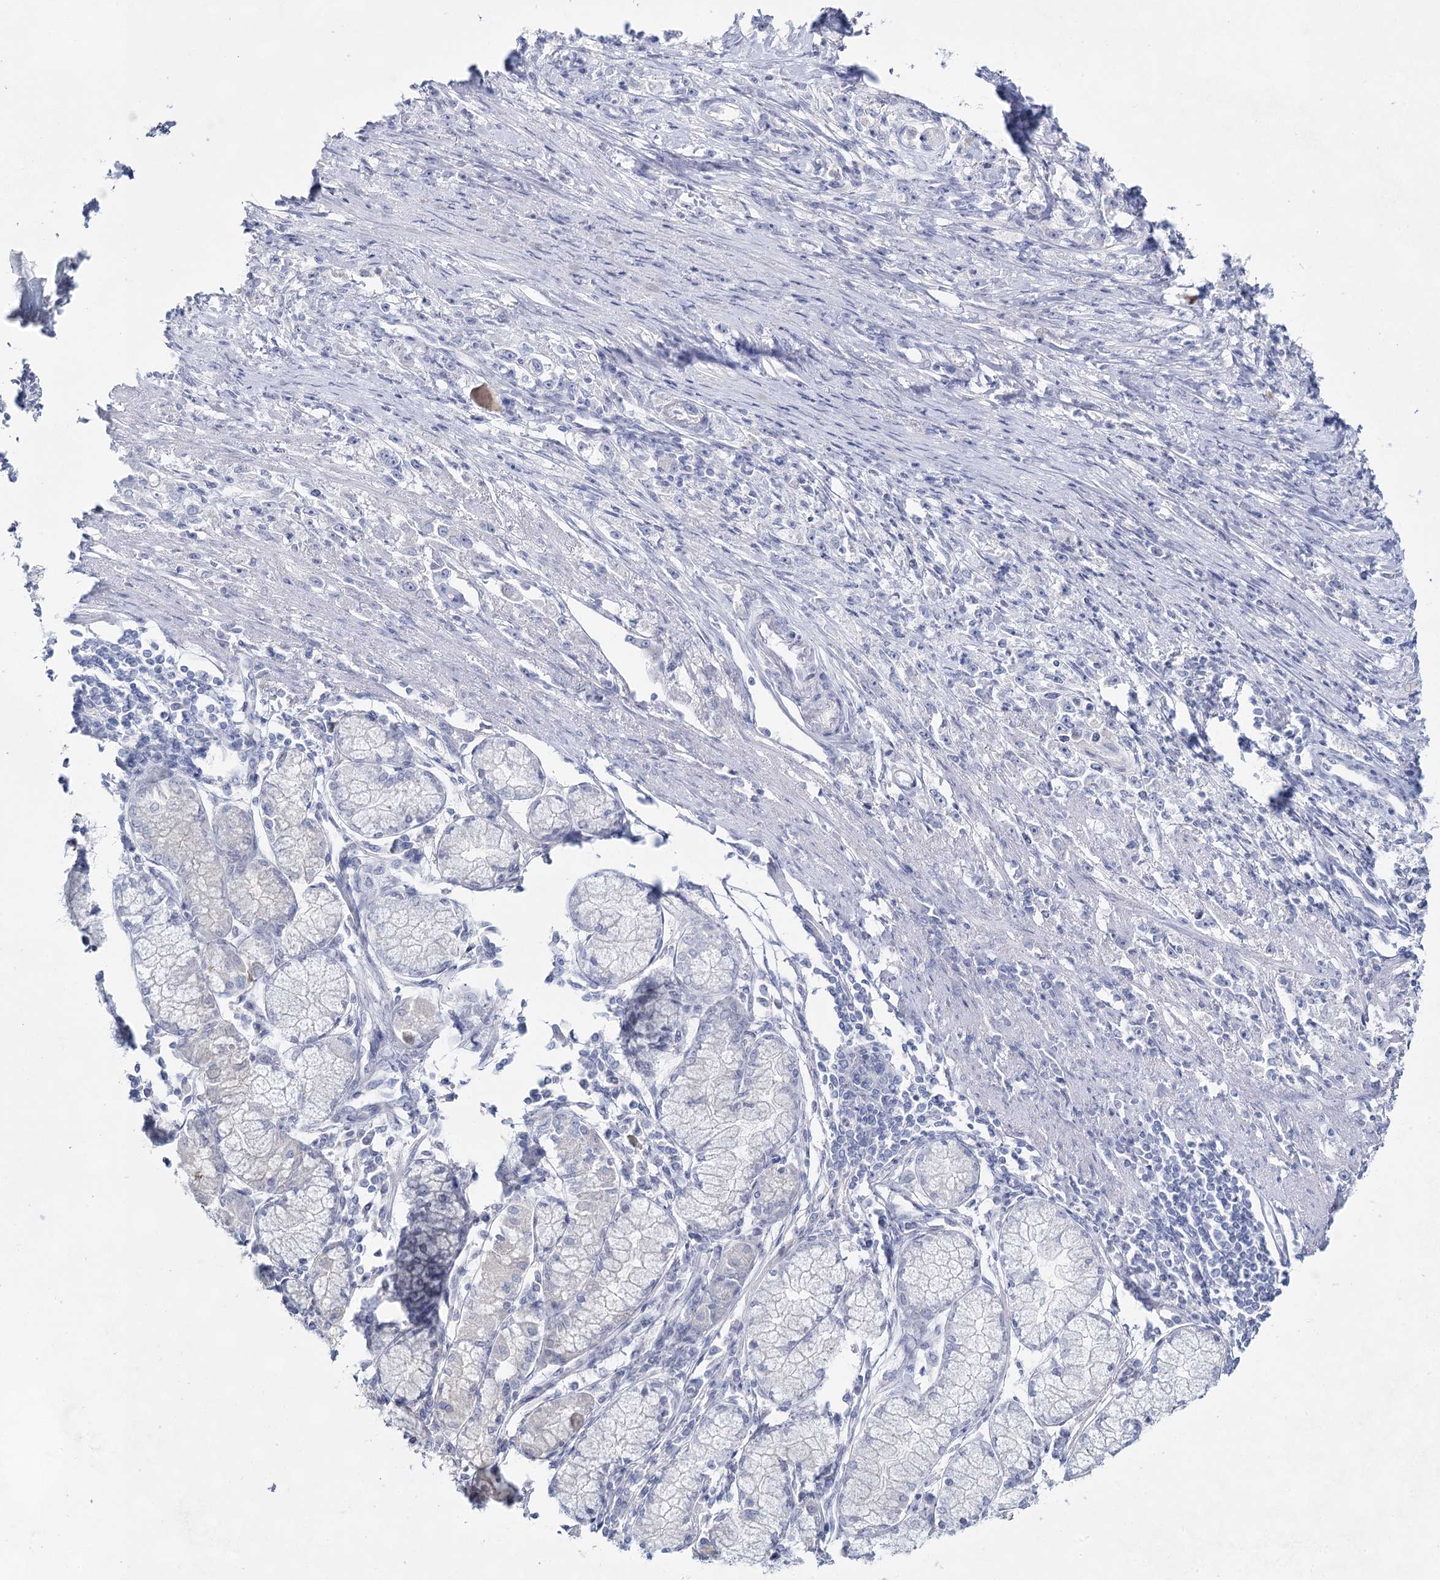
{"staining": {"intensity": "negative", "quantity": "none", "location": "none"}, "tissue": "stomach cancer", "cell_type": "Tumor cells", "image_type": "cancer", "snomed": [{"axis": "morphology", "description": "Adenocarcinoma, NOS"}, {"axis": "topography", "description": "Stomach"}], "caption": "A high-resolution image shows IHC staining of stomach cancer, which exhibits no significant positivity in tumor cells.", "gene": "SLC17A2", "patient": {"sex": "female", "age": 59}}